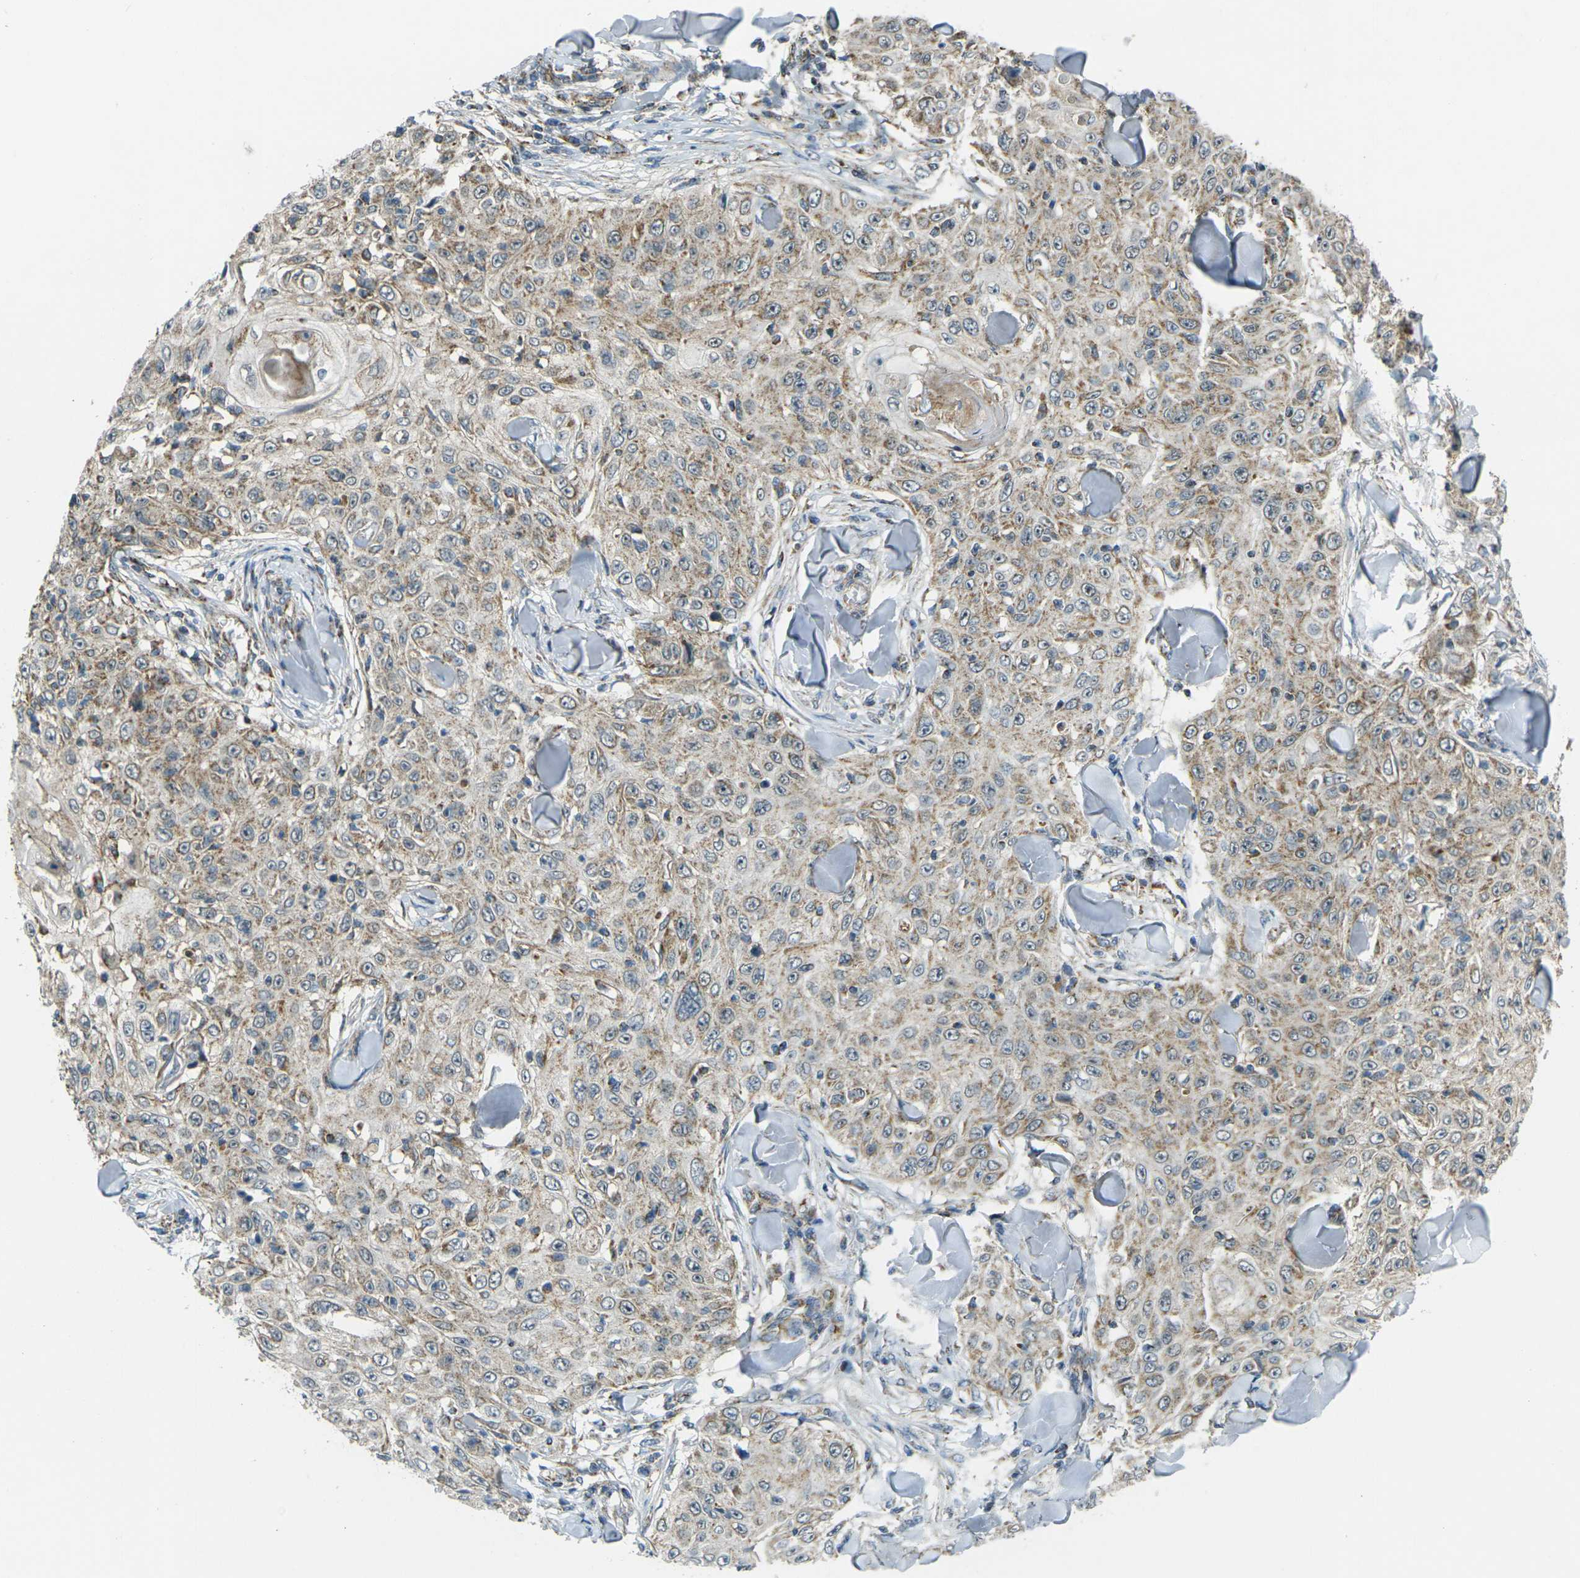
{"staining": {"intensity": "weak", "quantity": ">75%", "location": "cytoplasmic/membranous"}, "tissue": "skin cancer", "cell_type": "Tumor cells", "image_type": "cancer", "snomed": [{"axis": "morphology", "description": "Squamous cell carcinoma, NOS"}, {"axis": "topography", "description": "Skin"}], "caption": "Skin squamous cell carcinoma stained with a protein marker shows weak staining in tumor cells.", "gene": "IGF1R", "patient": {"sex": "male", "age": 86}}